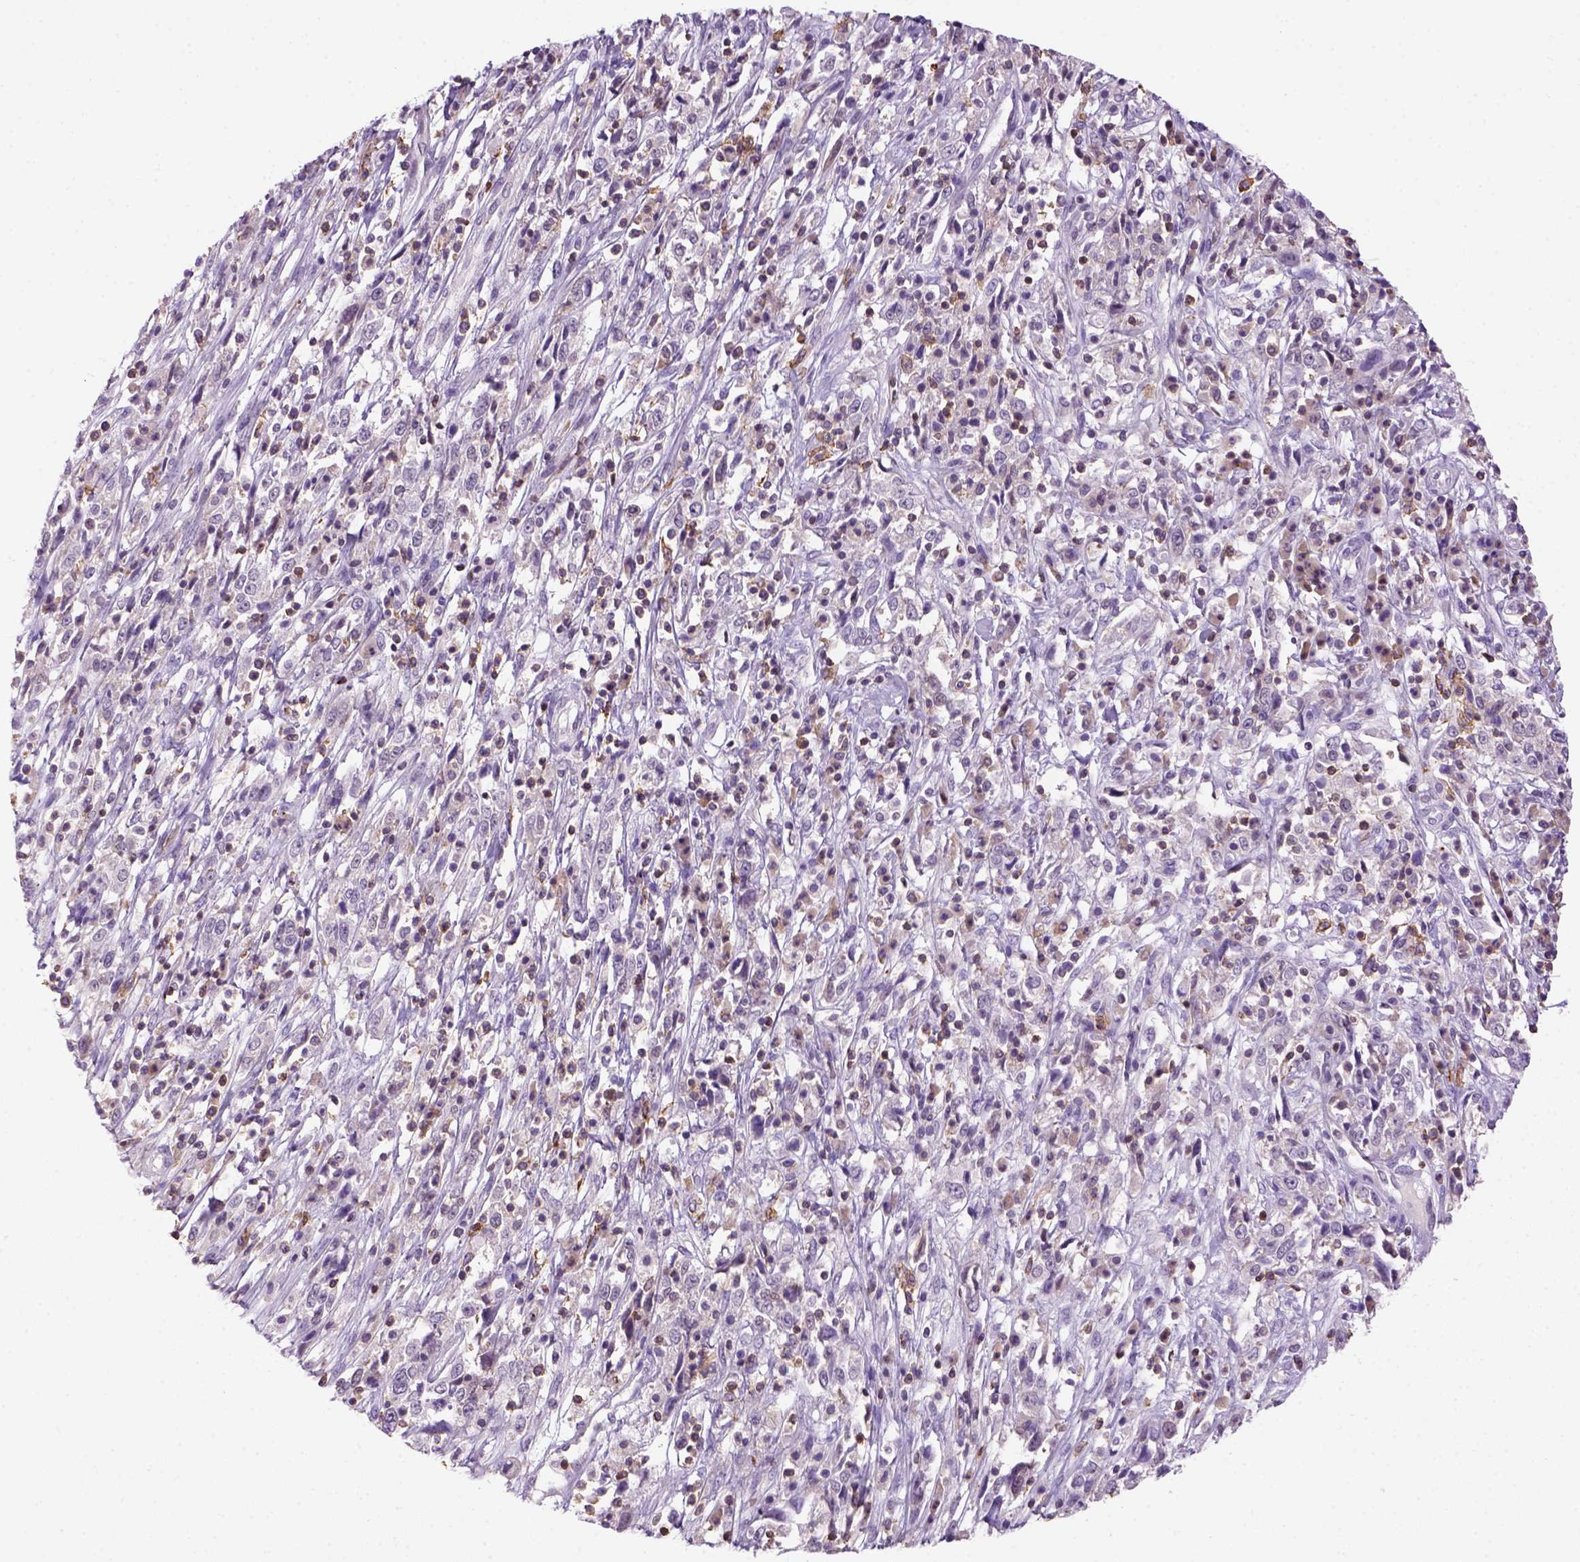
{"staining": {"intensity": "negative", "quantity": "none", "location": "none"}, "tissue": "cervical cancer", "cell_type": "Tumor cells", "image_type": "cancer", "snomed": [{"axis": "morphology", "description": "Adenocarcinoma, NOS"}, {"axis": "topography", "description": "Cervix"}], "caption": "This is a micrograph of immunohistochemistry staining of cervical cancer (adenocarcinoma), which shows no staining in tumor cells. Nuclei are stained in blue.", "gene": "GOT1", "patient": {"sex": "female", "age": 40}}